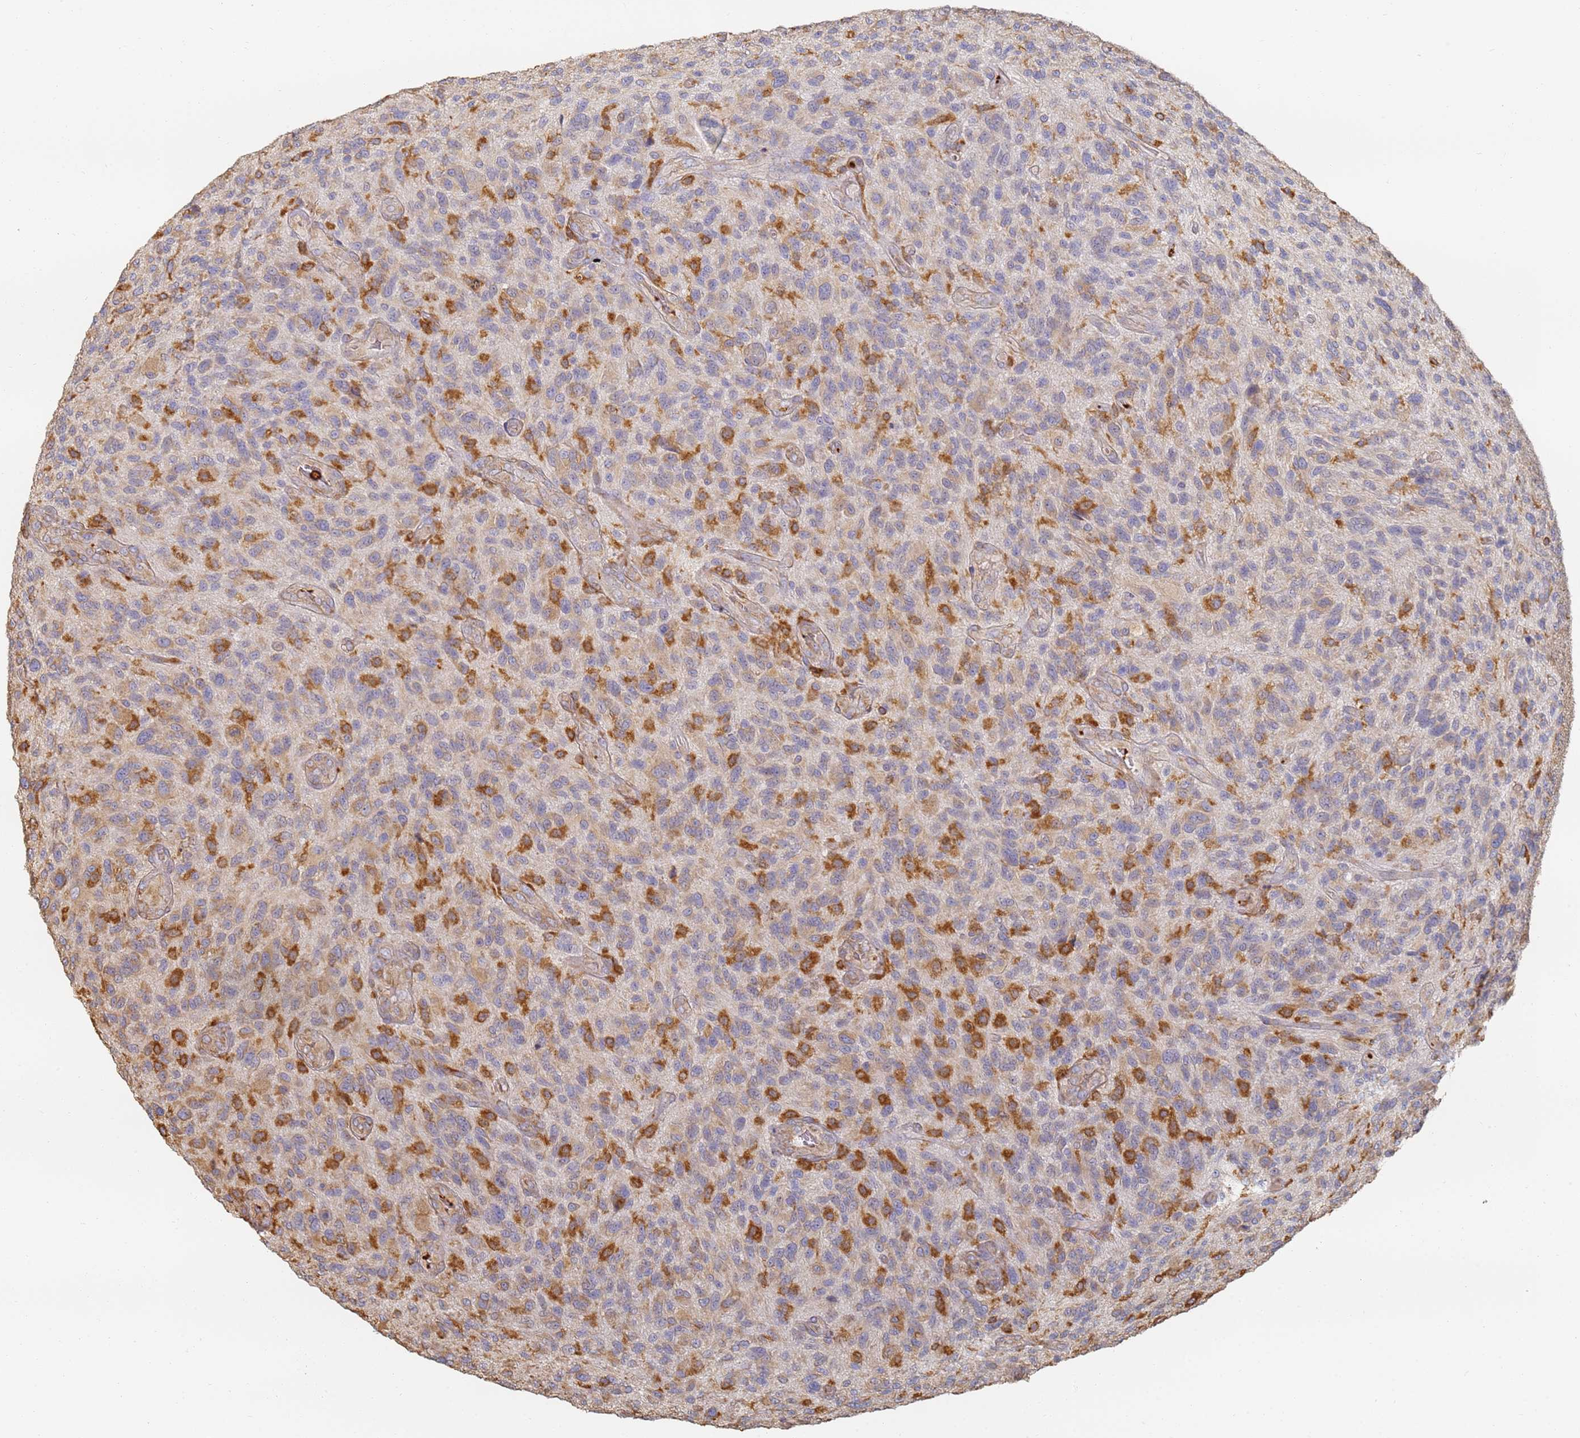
{"staining": {"intensity": "moderate", "quantity": "<25%", "location": "cytoplasmic/membranous"}, "tissue": "glioma", "cell_type": "Tumor cells", "image_type": "cancer", "snomed": [{"axis": "morphology", "description": "Glioma, malignant, High grade"}, {"axis": "topography", "description": "Brain"}], "caption": "Malignant glioma (high-grade) stained for a protein (brown) displays moderate cytoplasmic/membranous positive expression in approximately <25% of tumor cells.", "gene": "BIN2", "patient": {"sex": "male", "age": 47}}